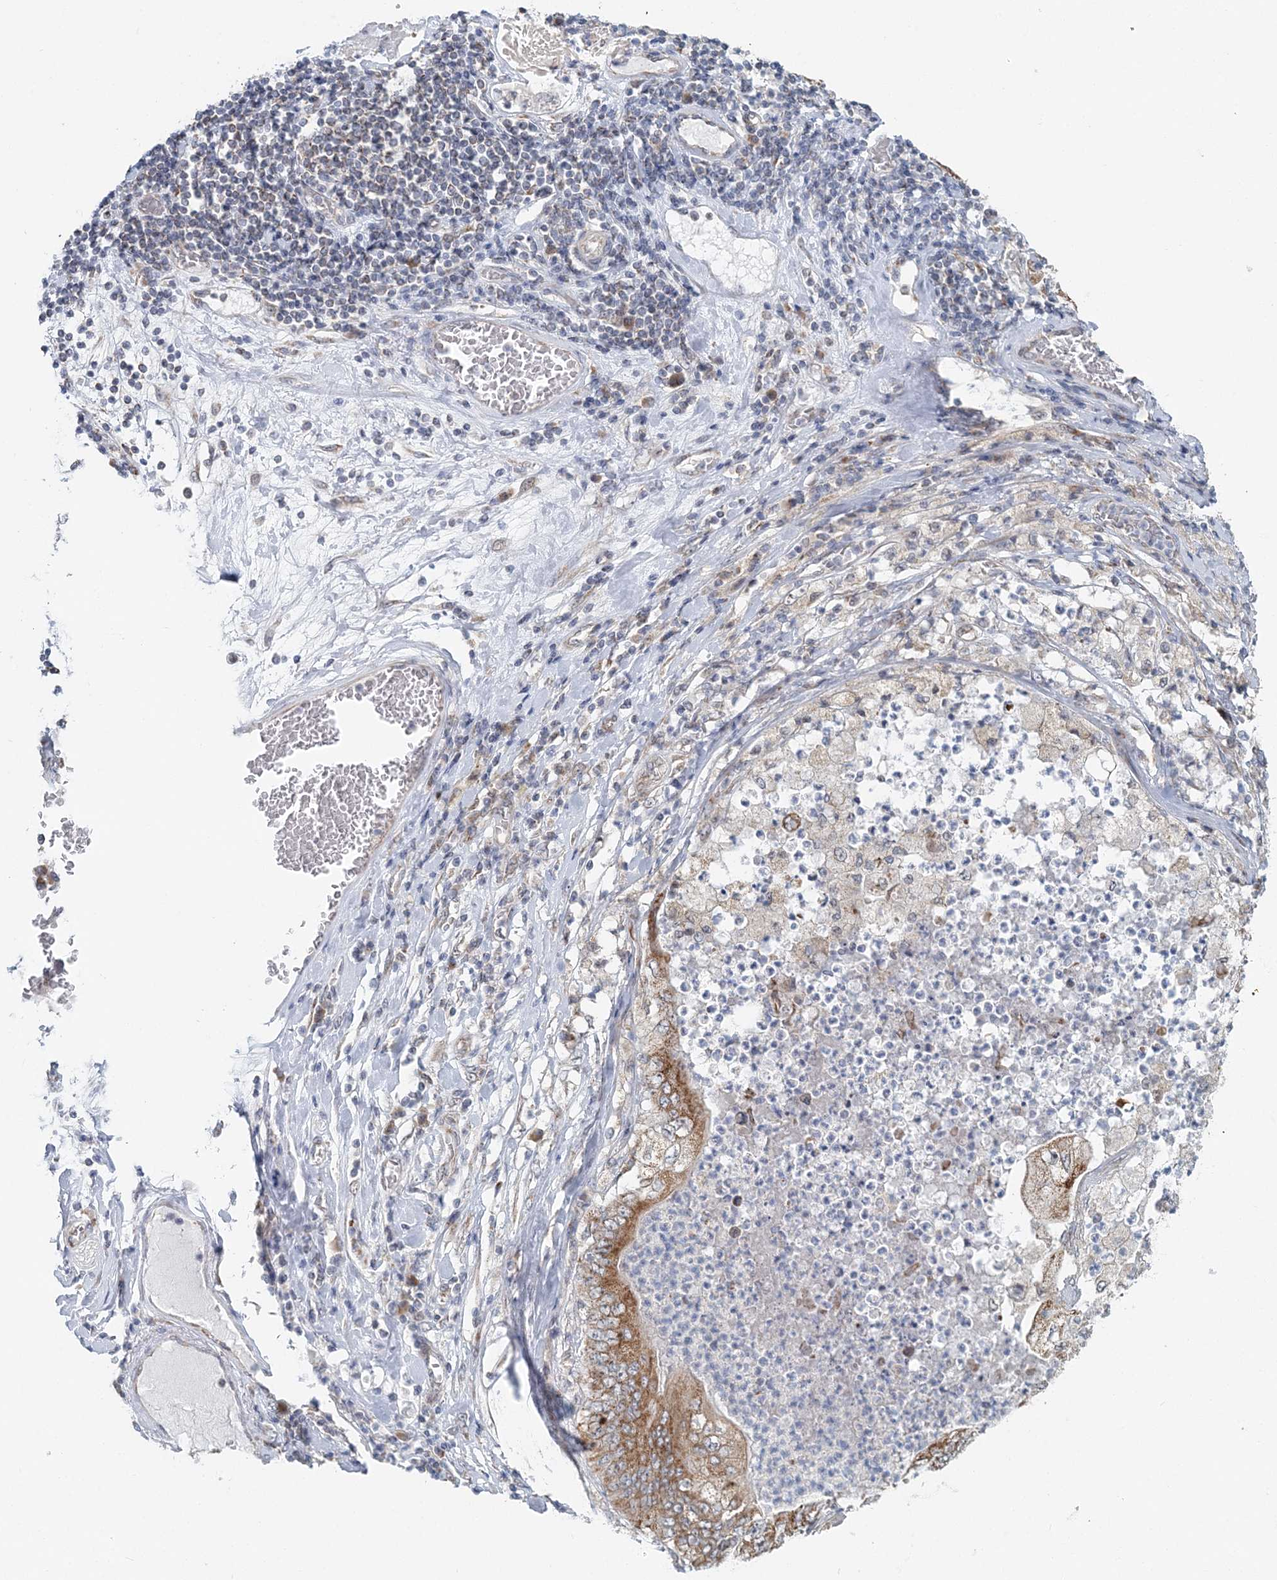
{"staining": {"intensity": "moderate", "quantity": ">75%", "location": "cytoplasmic/membranous"}, "tissue": "stomach cancer", "cell_type": "Tumor cells", "image_type": "cancer", "snomed": [{"axis": "morphology", "description": "Adenocarcinoma, NOS"}, {"axis": "topography", "description": "Stomach"}], "caption": "An immunohistochemistry (IHC) micrograph of neoplastic tissue is shown. Protein staining in brown highlights moderate cytoplasmic/membranous positivity in stomach cancer within tumor cells.", "gene": "RNF150", "patient": {"sex": "female", "age": 73}}